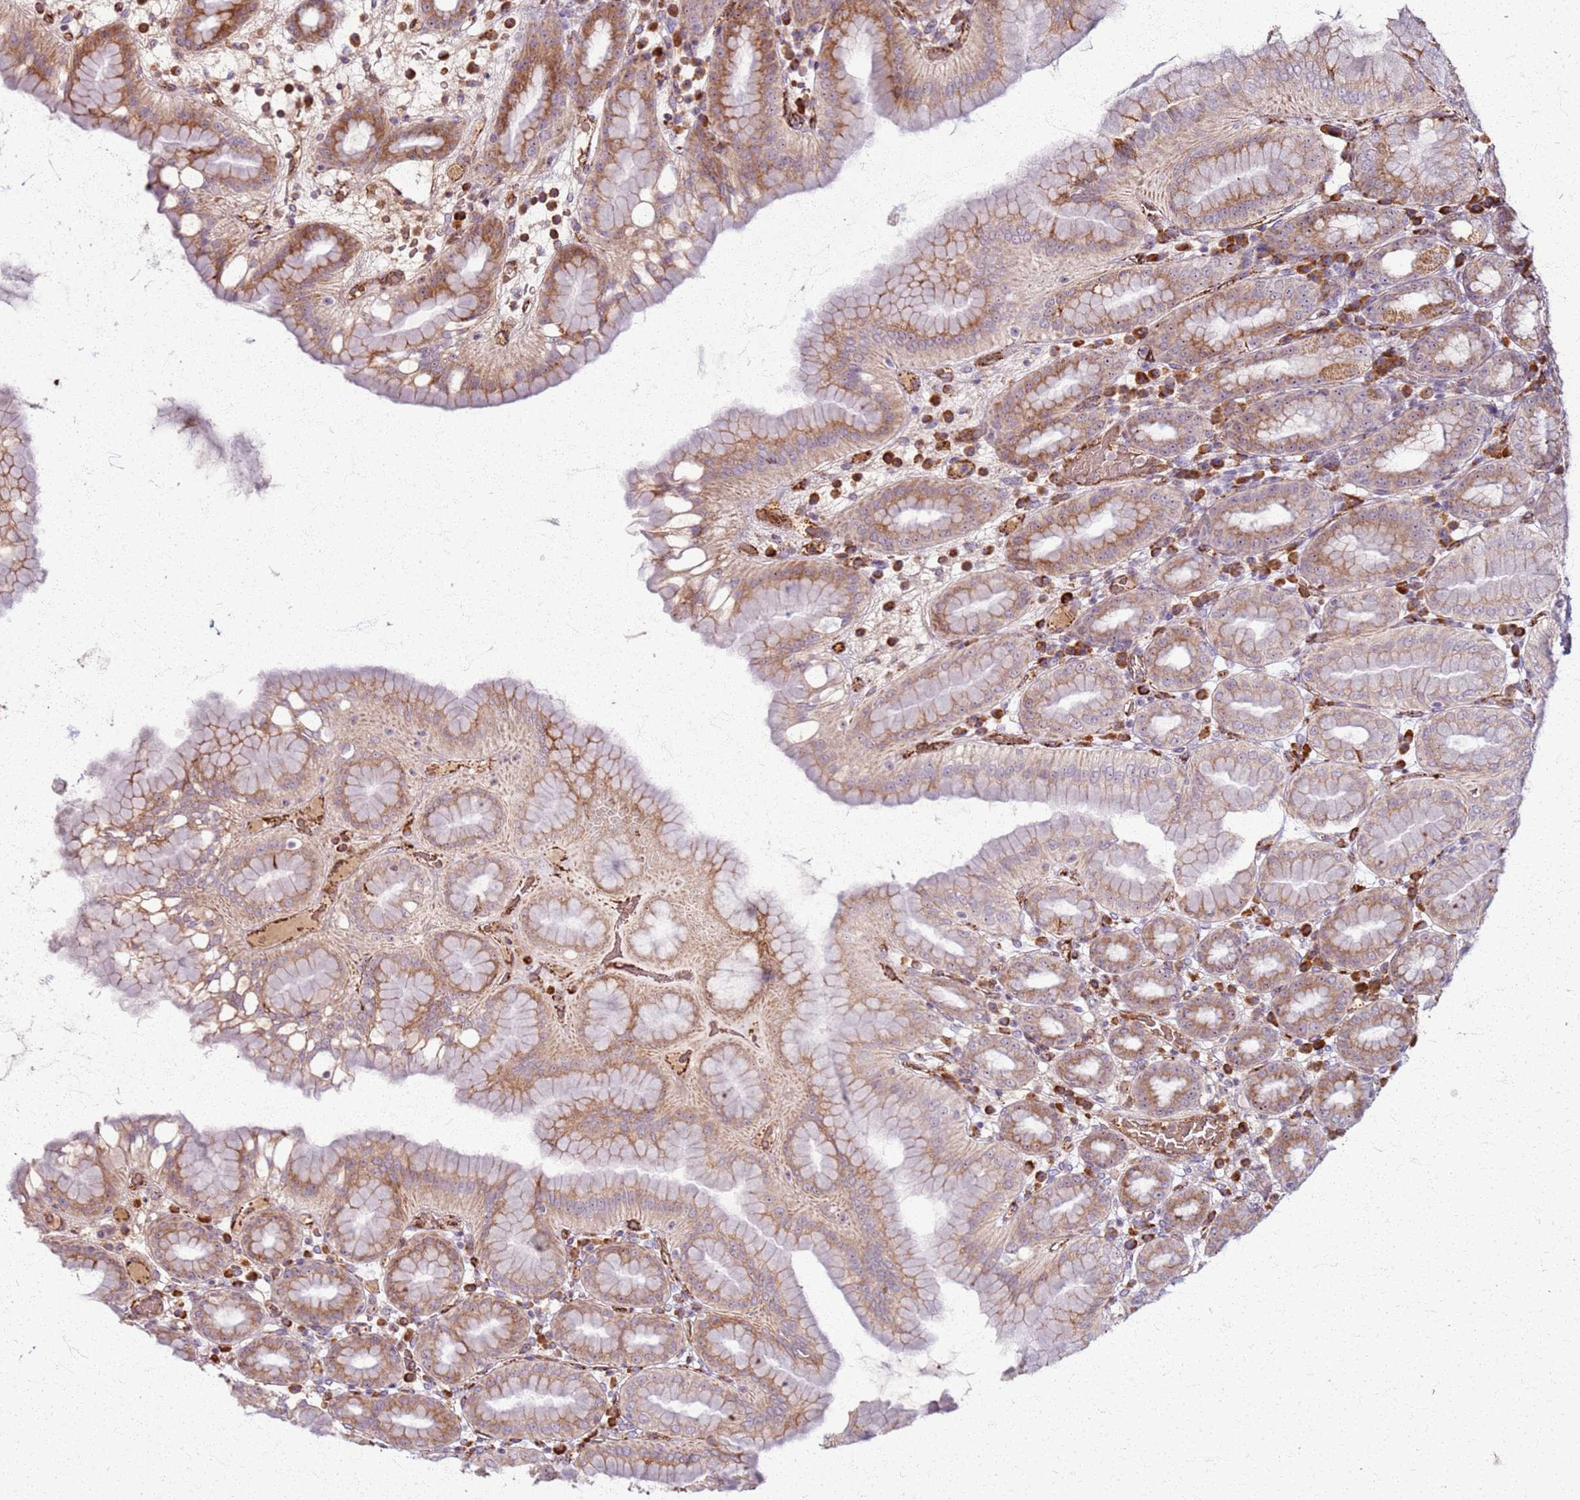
{"staining": {"intensity": "moderate", "quantity": ">75%", "location": "cytoplasmic/membranous,nuclear"}, "tissue": "stomach", "cell_type": "Glandular cells", "image_type": "normal", "snomed": [{"axis": "morphology", "description": "Normal tissue, NOS"}, {"axis": "topography", "description": "Stomach, upper"}], "caption": "High-magnification brightfield microscopy of normal stomach stained with DAB (brown) and counterstained with hematoxylin (blue). glandular cells exhibit moderate cytoplasmic/membranous,nuclear staining is seen in about>75% of cells.", "gene": "KRI1", "patient": {"sex": "male", "age": 68}}